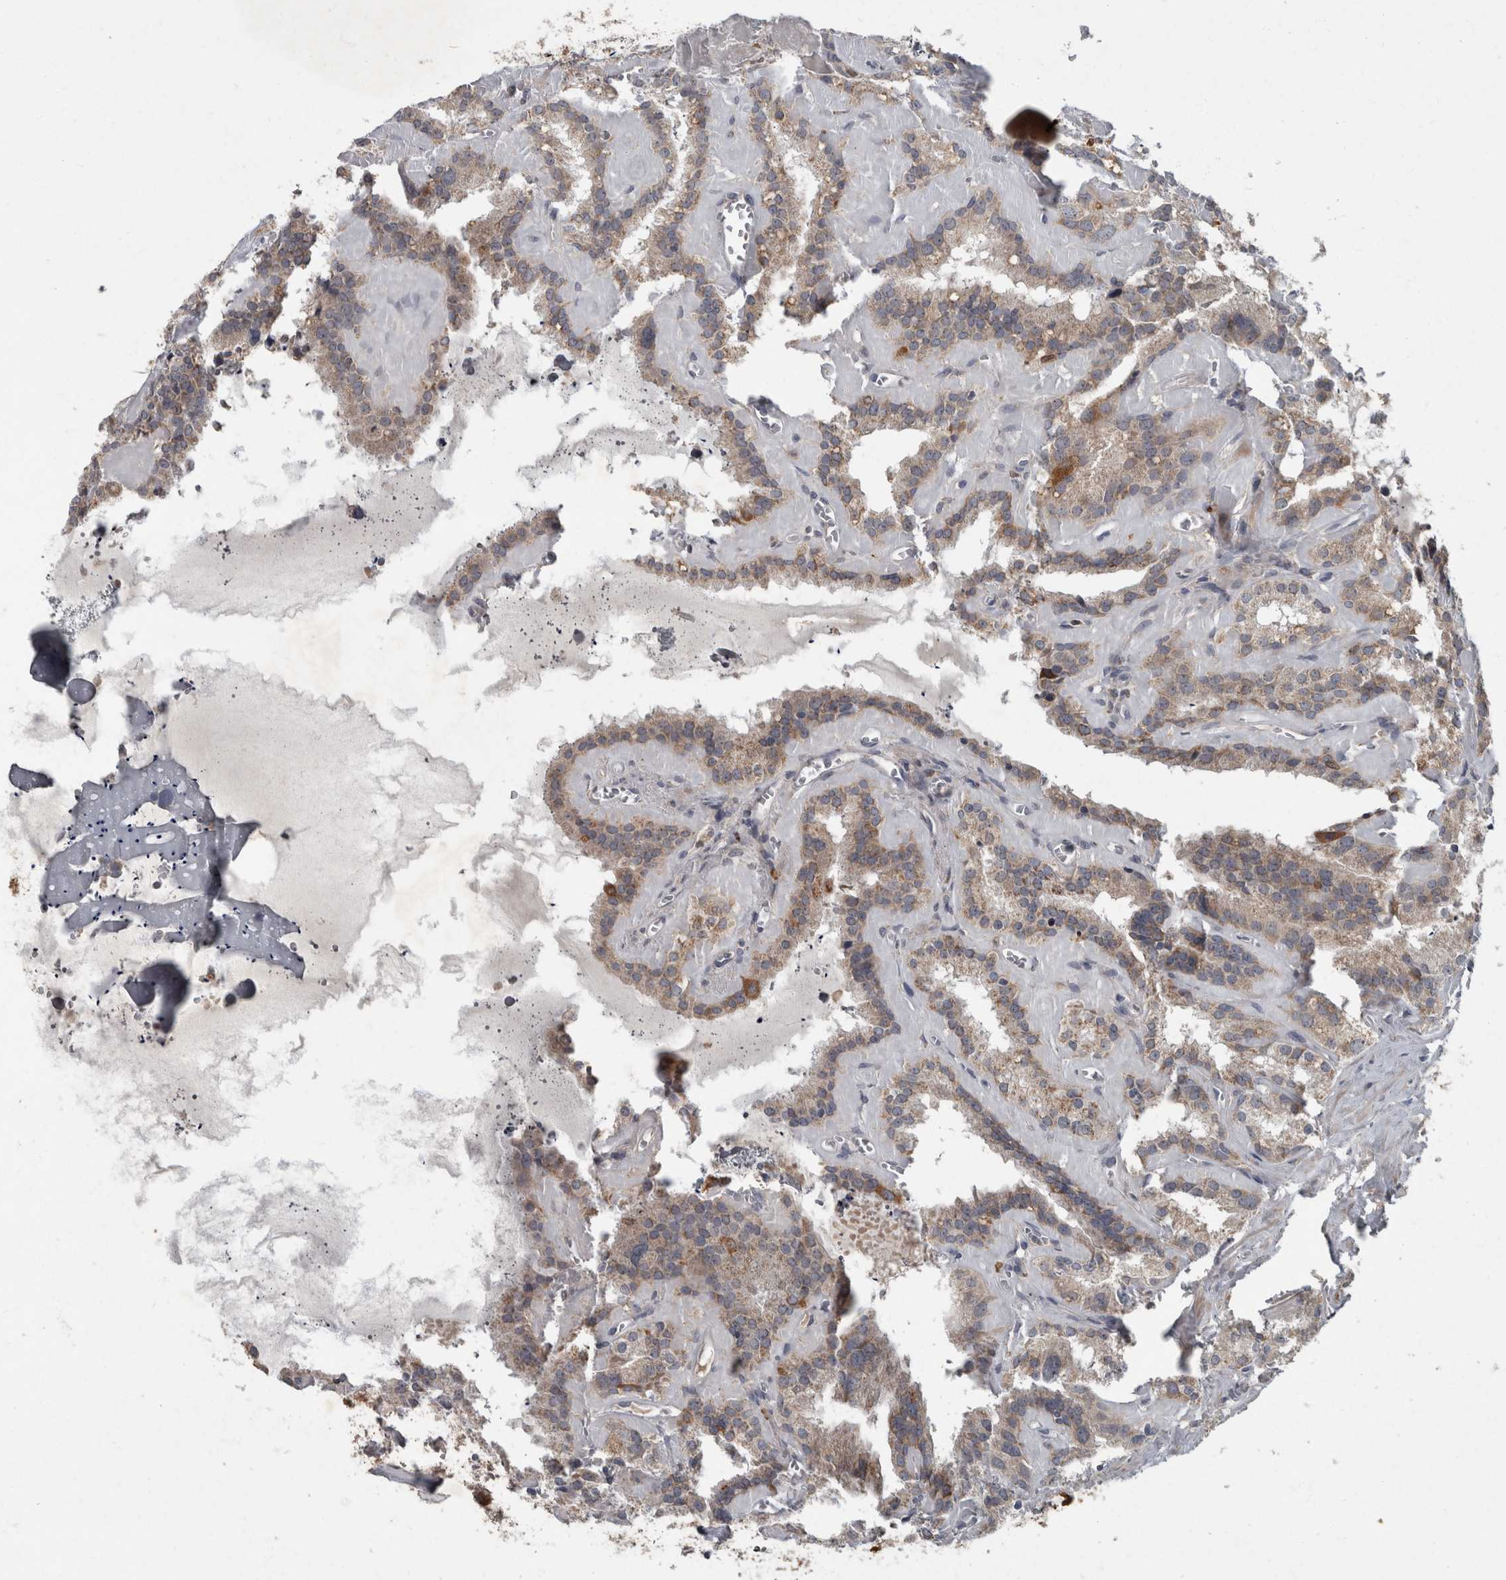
{"staining": {"intensity": "weak", "quantity": ">75%", "location": "cytoplasmic/membranous"}, "tissue": "seminal vesicle", "cell_type": "Glandular cells", "image_type": "normal", "snomed": [{"axis": "morphology", "description": "Normal tissue, NOS"}, {"axis": "topography", "description": "Prostate"}, {"axis": "topography", "description": "Seminal veicle"}], "caption": "Protein expression analysis of normal seminal vesicle demonstrates weak cytoplasmic/membranous staining in about >75% of glandular cells.", "gene": "PPP1R3C", "patient": {"sex": "male", "age": 59}}